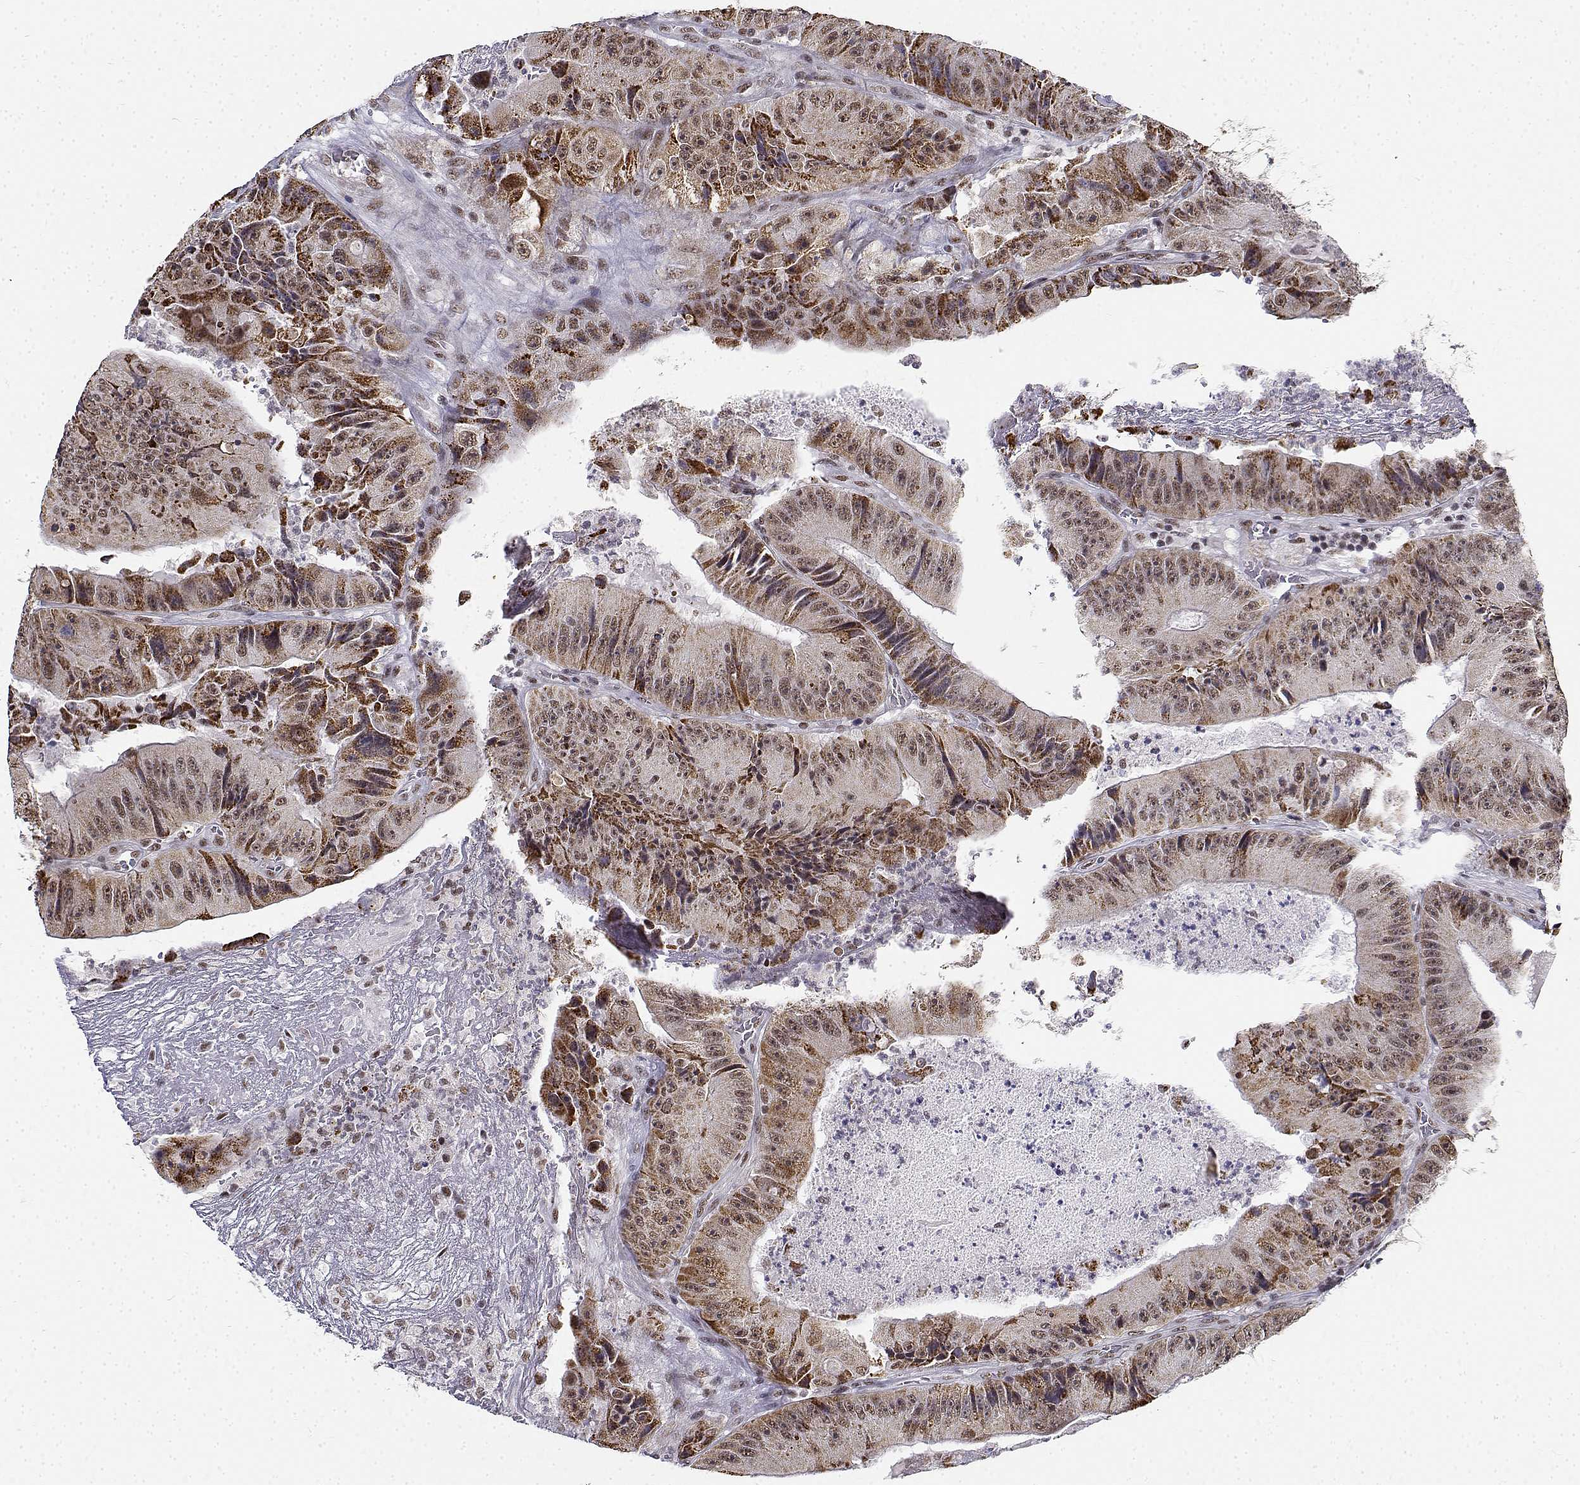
{"staining": {"intensity": "moderate", "quantity": ">75%", "location": "cytoplasmic/membranous,nuclear"}, "tissue": "colorectal cancer", "cell_type": "Tumor cells", "image_type": "cancer", "snomed": [{"axis": "morphology", "description": "Adenocarcinoma, NOS"}, {"axis": "topography", "description": "Colon"}], "caption": "A brown stain labels moderate cytoplasmic/membranous and nuclear positivity of a protein in colorectal adenocarcinoma tumor cells.", "gene": "BCAS2", "patient": {"sex": "female", "age": 86}}